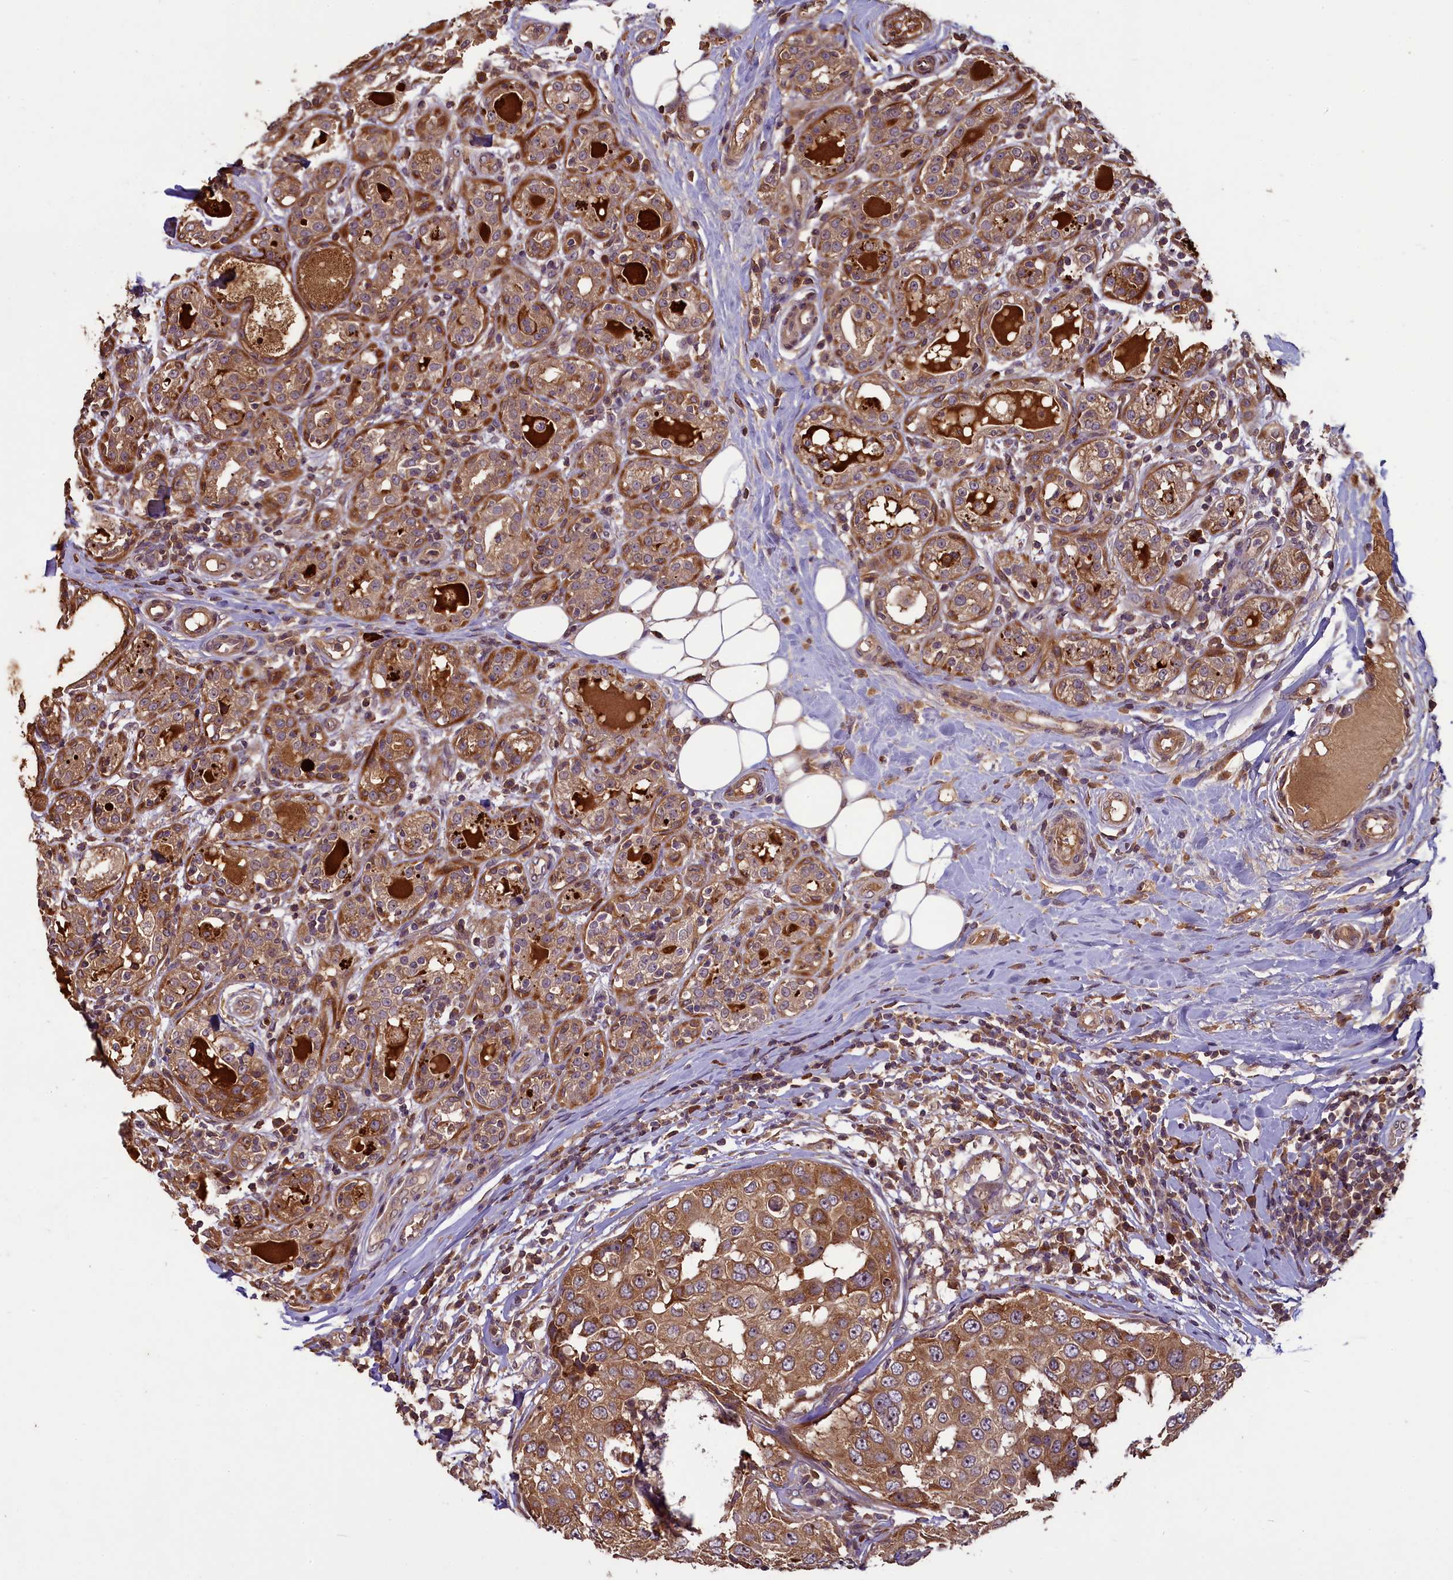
{"staining": {"intensity": "moderate", "quantity": ">75%", "location": "cytoplasmic/membranous"}, "tissue": "breast cancer", "cell_type": "Tumor cells", "image_type": "cancer", "snomed": [{"axis": "morphology", "description": "Duct carcinoma"}, {"axis": "topography", "description": "Breast"}], "caption": "This photomicrograph demonstrates IHC staining of breast cancer (intraductal carcinoma), with medium moderate cytoplasmic/membranous positivity in approximately >75% of tumor cells.", "gene": "NUDT6", "patient": {"sex": "female", "age": 27}}